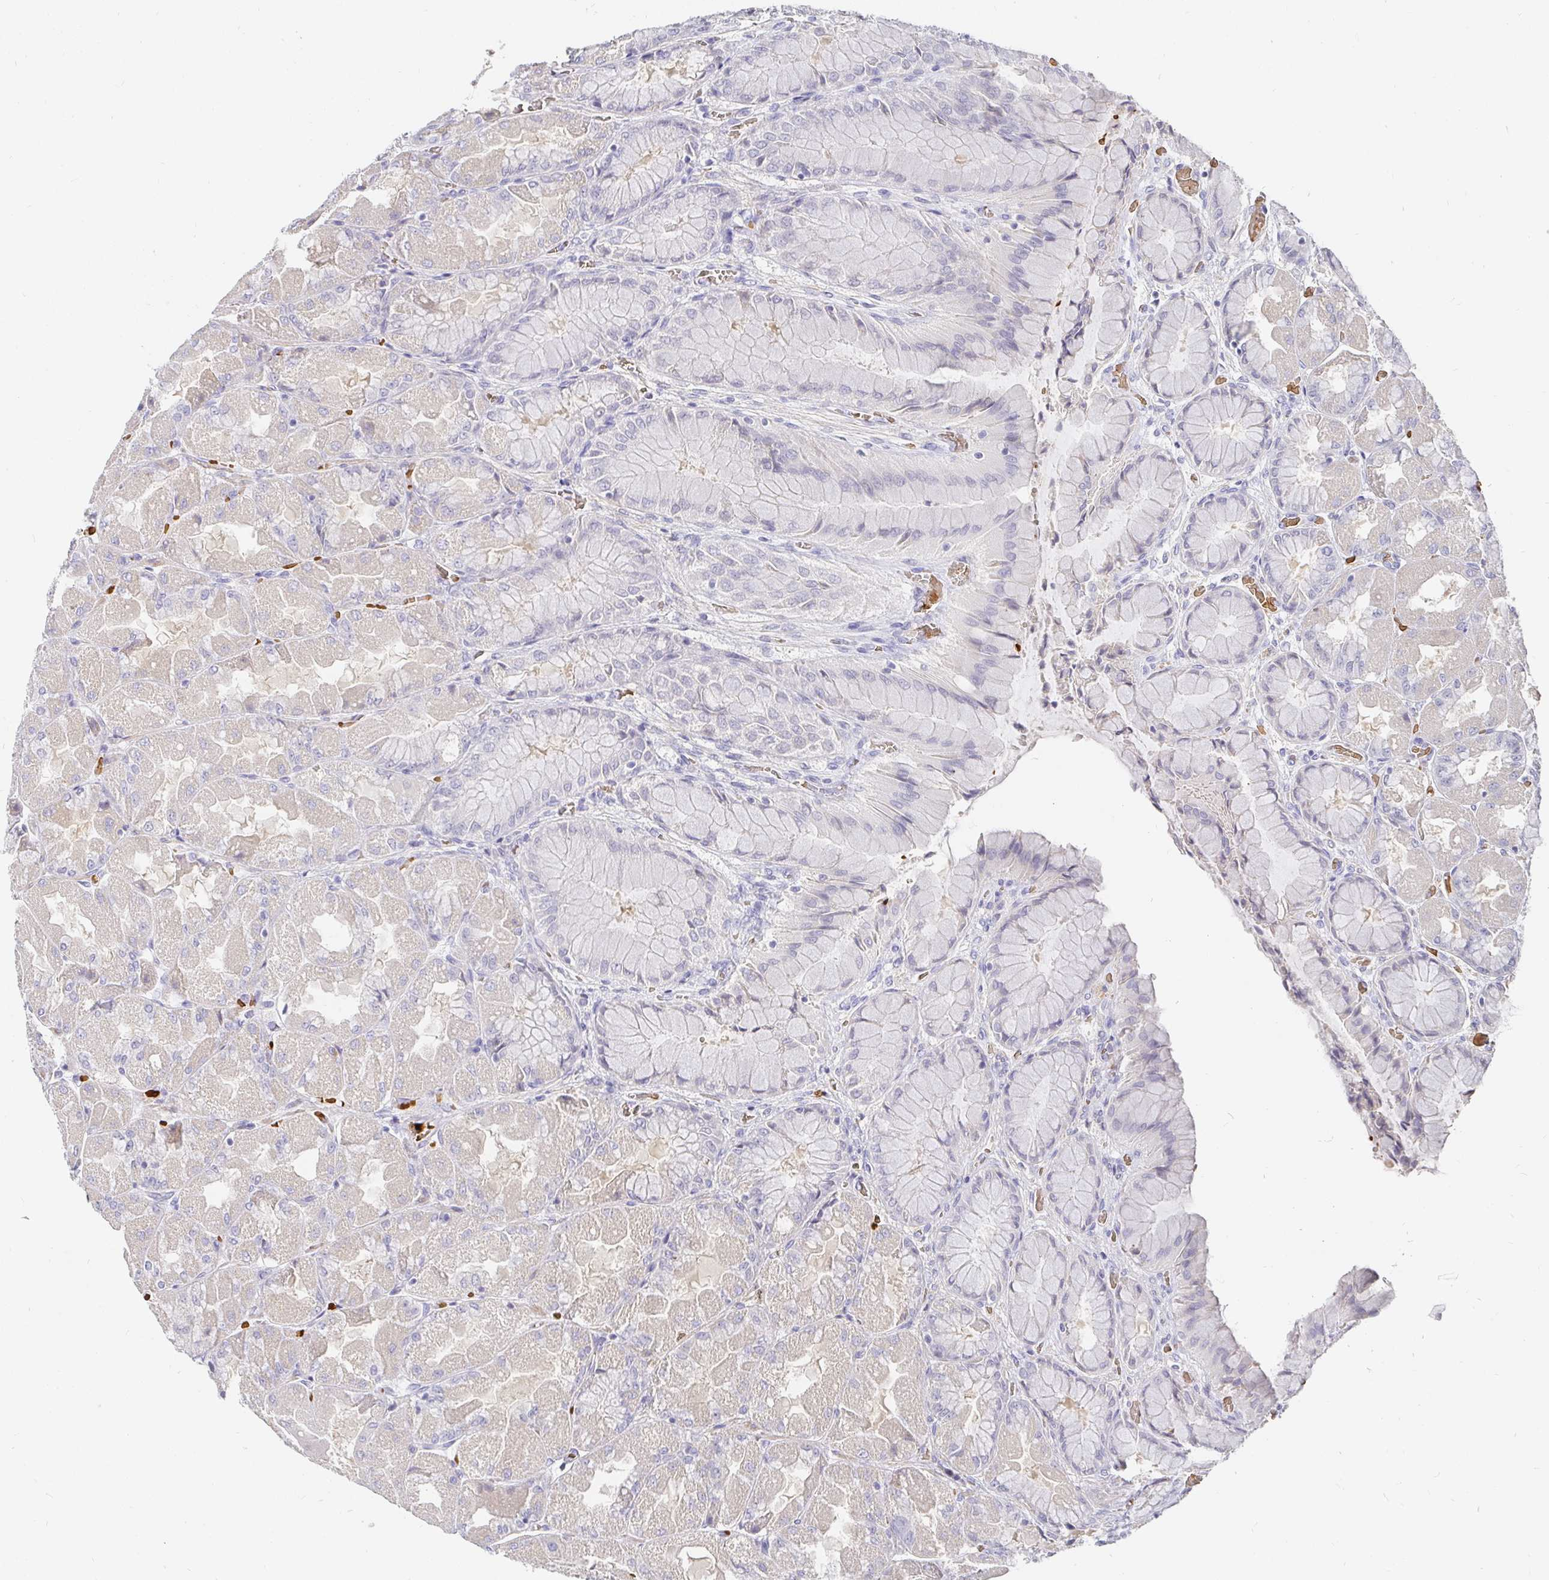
{"staining": {"intensity": "negative", "quantity": "none", "location": "none"}, "tissue": "stomach", "cell_type": "Glandular cells", "image_type": "normal", "snomed": [{"axis": "morphology", "description": "Normal tissue, NOS"}, {"axis": "topography", "description": "Stomach"}], "caption": "Glandular cells are negative for brown protein staining in benign stomach. The staining is performed using DAB brown chromogen with nuclei counter-stained in using hematoxylin.", "gene": "FGF21", "patient": {"sex": "female", "age": 61}}